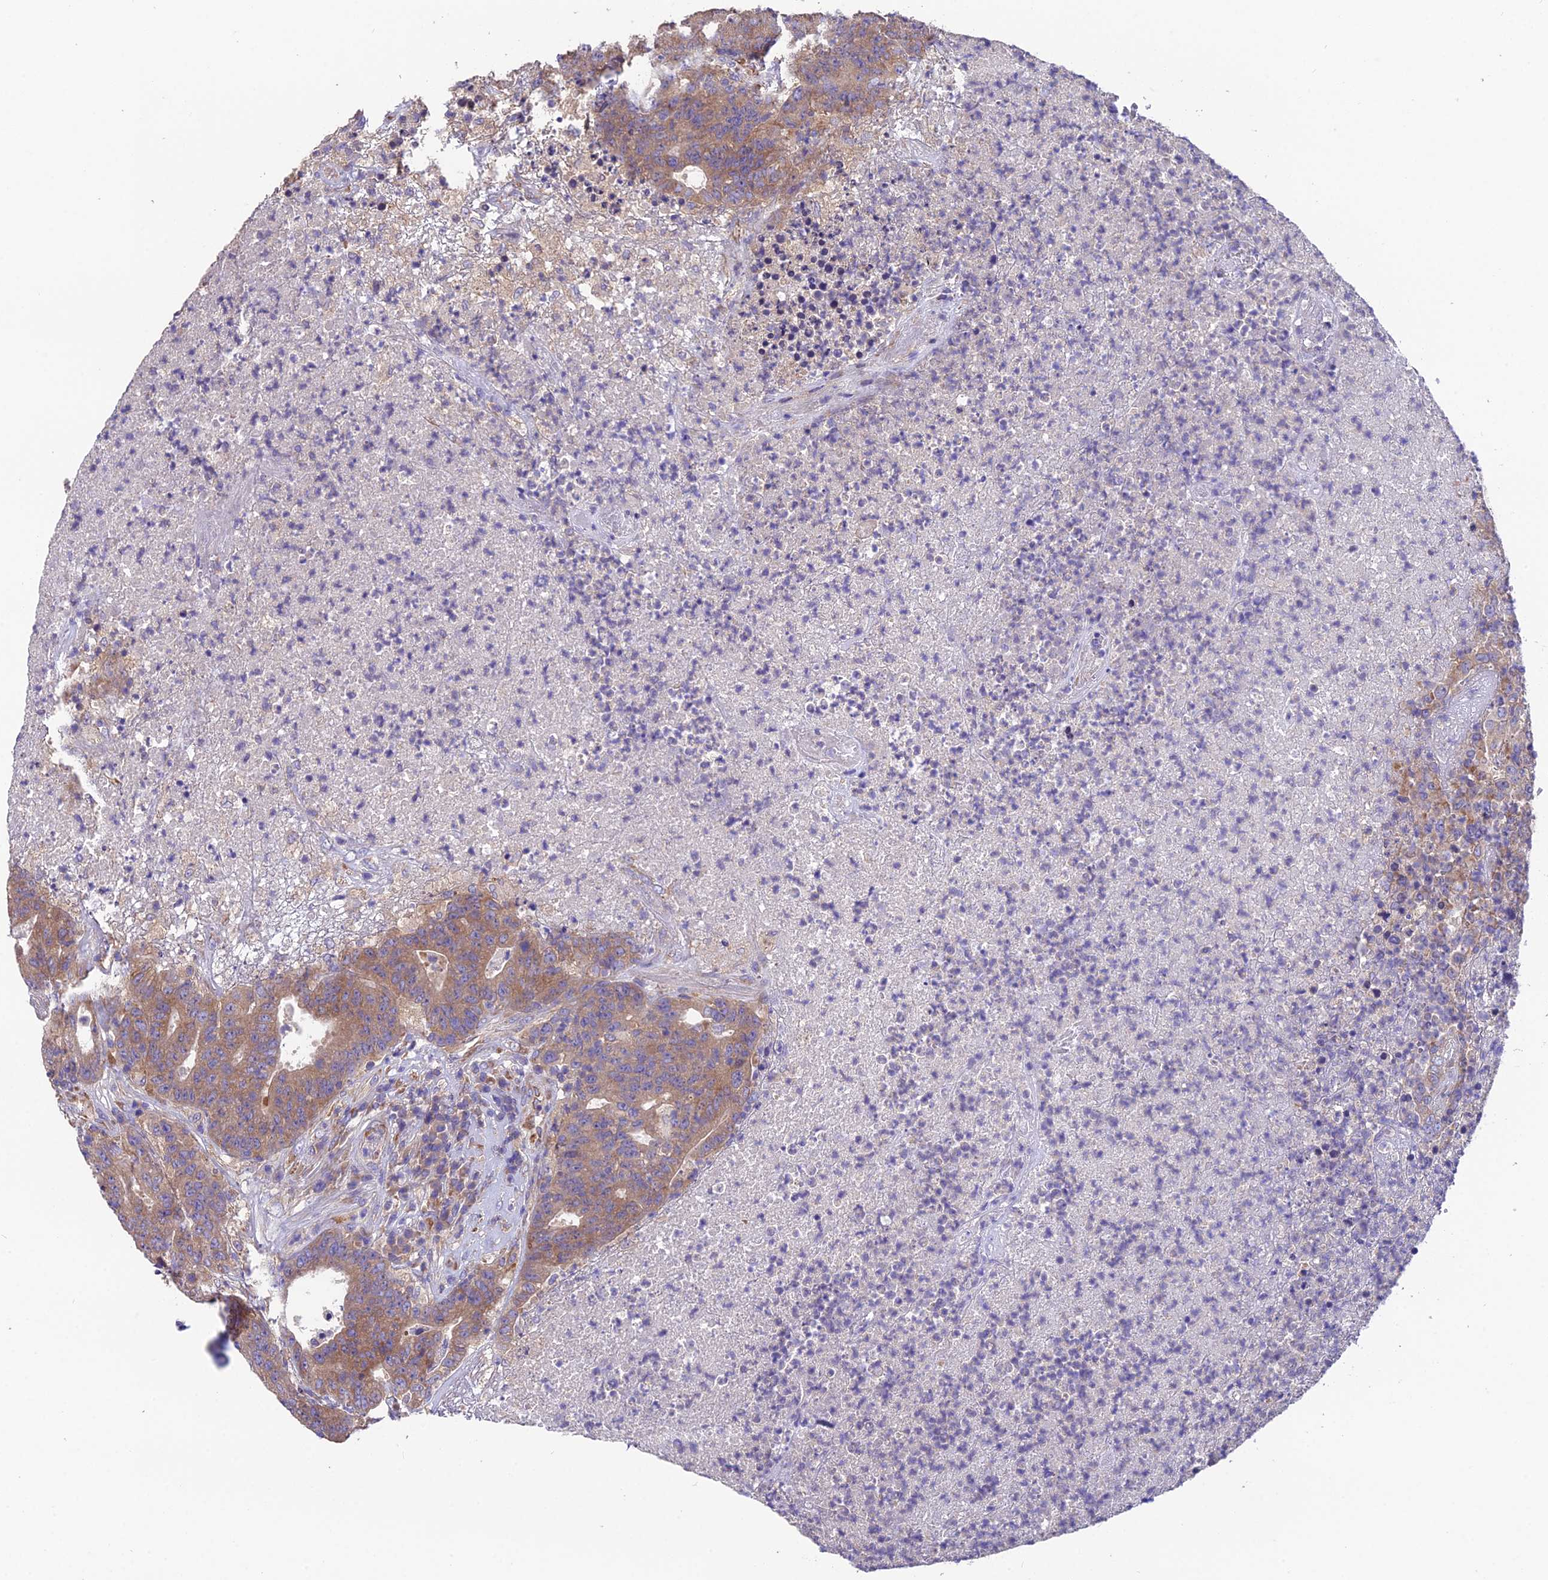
{"staining": {"intensity": "moderate", "quantity": ">75%", "location": "cytoplasmic/membranous"}, "tissue": "colorectal cancer", "cell_type": "Tumor cells", "image_type": "cancer", "snomed": [{"axis": "morphology", "description": "Adenocarcinoma, NOS"}, {"axis": "topography", "description": "Colon"}], "caption": "IHC photomicrograph of neoplastic tissue: colorectal cancer stained using IHC reveals medium levels of moderate protein expression localized specifically in the cytoplasmic/membranous of tumor cells, appearing as a cytoplasmic/membranous brown color.", "gene": "BLOC1S4", "patient": {"sex": "female", "age": 75}}